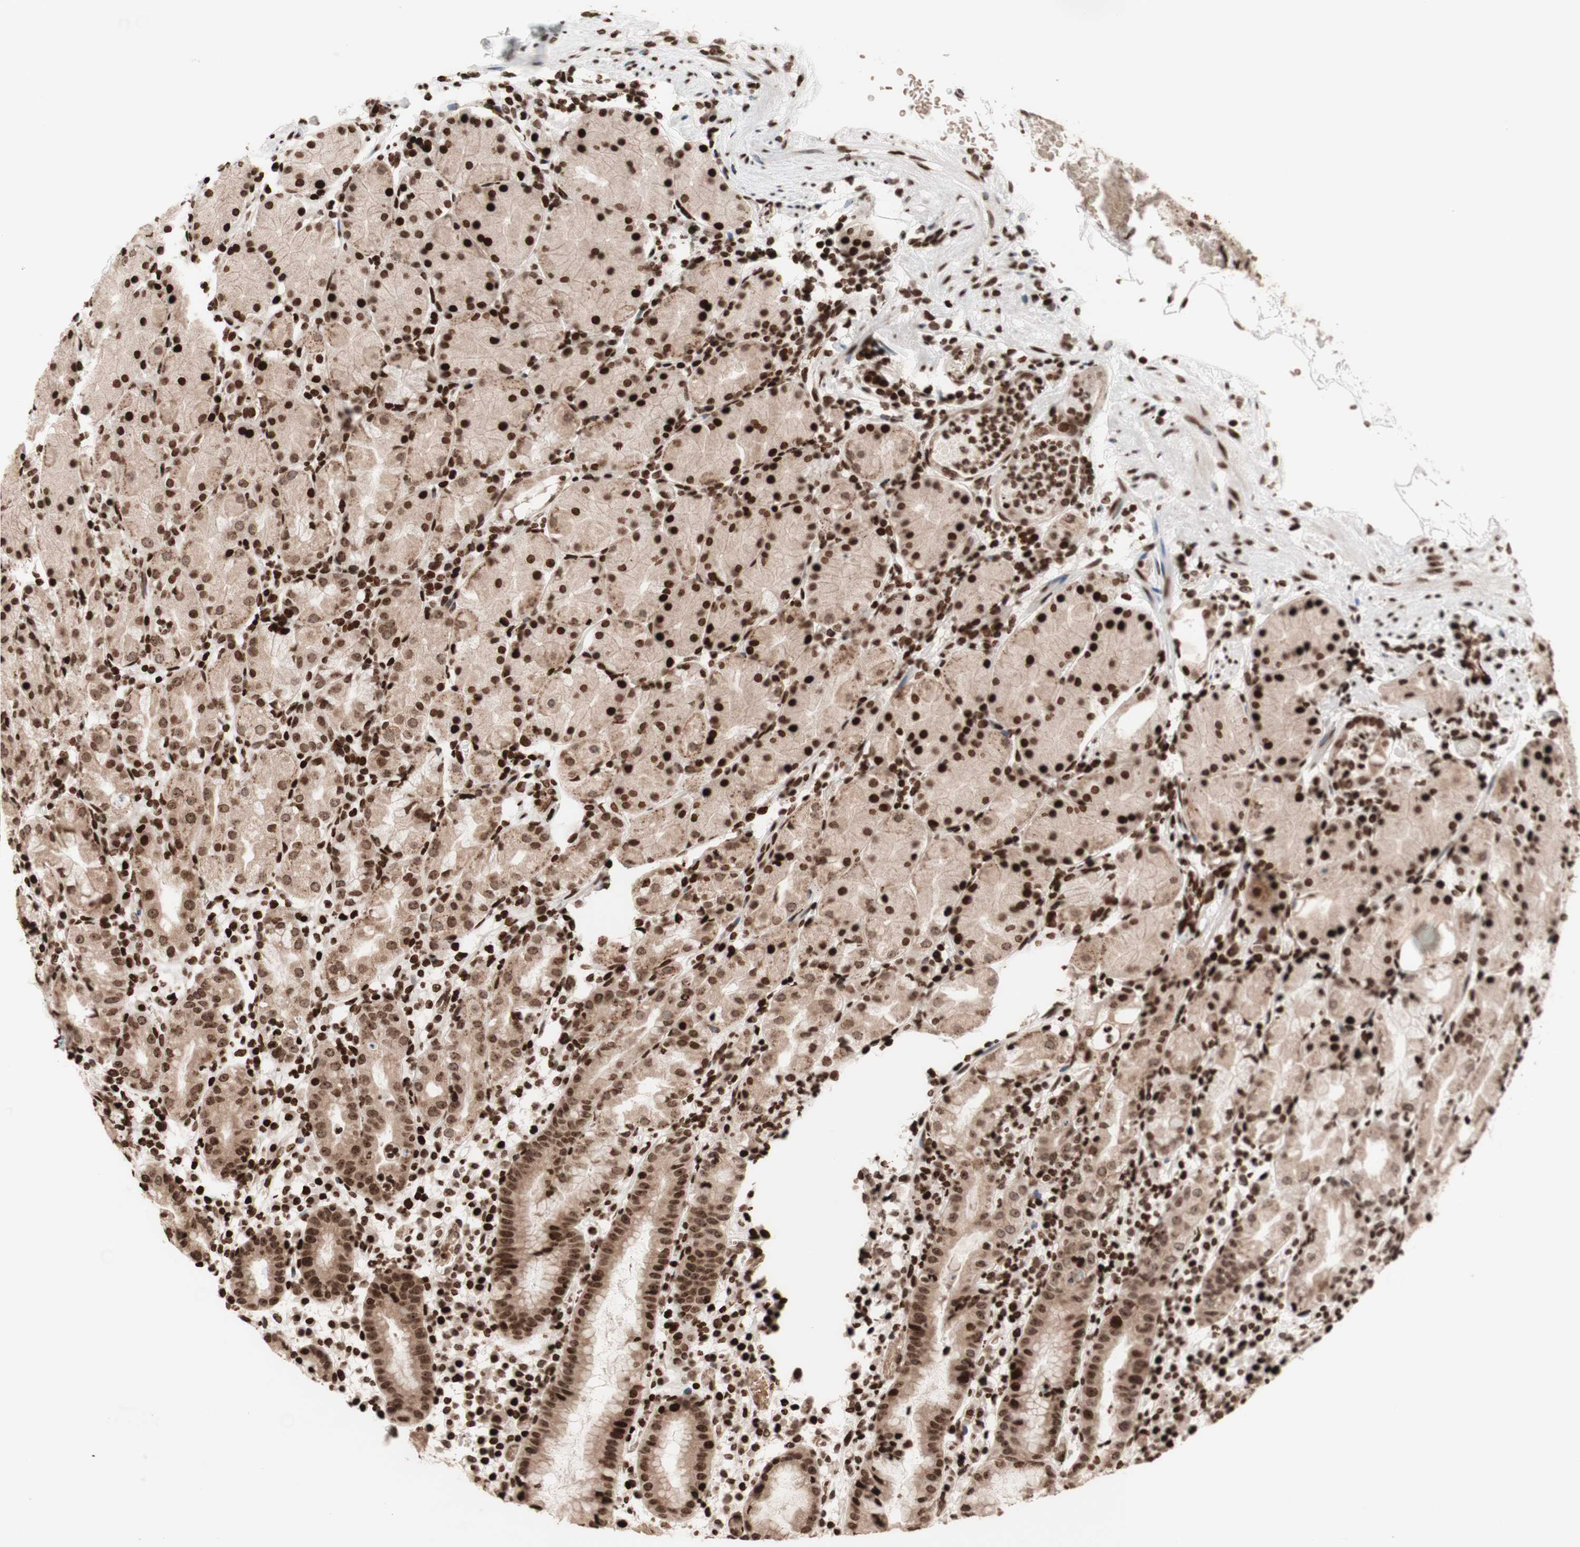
{"staining": {"intensity": "strong", "quantity": ">75%", "location": "cytoplasmic/membranous,nuclear"}, "tissue": "stomach", "cell_type": "Glandular cells", "image_type": "normal", "snomed": [{"axis": "morphology", "description": "Normal tissue, NOS"}, {"axis": "topography", "description": "Stomach"}, {"axis": "topography", "description": "Stomach, lower"}], "caption": "Immunohistochemical staining of normal stomach shows strong cytoplasmic/membranous,nuclear protein staining in approximately >75% of glandular cells.", "gene": "NCAPD2", "patient": {"sex": "female", "age": 75}}